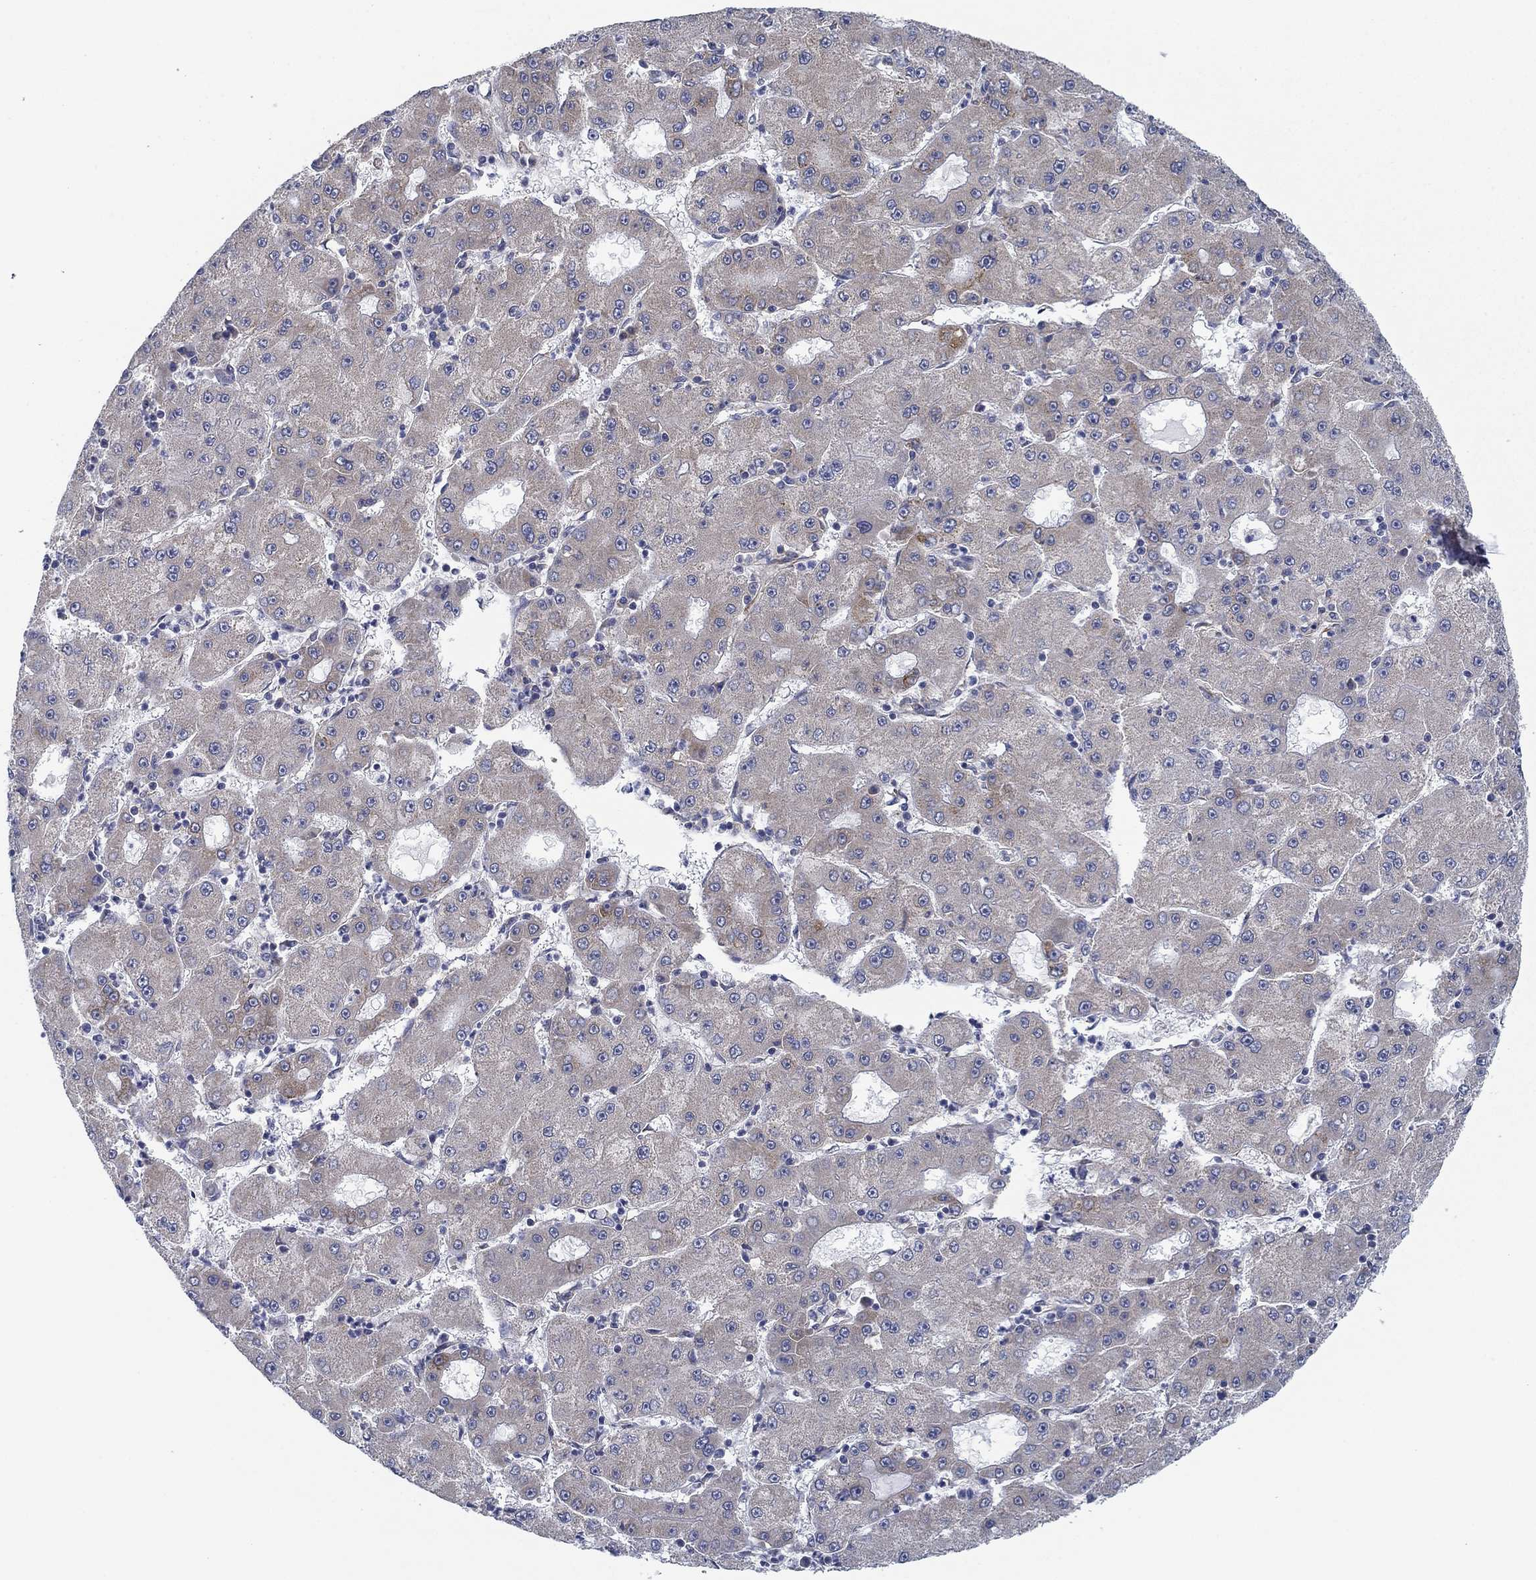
{"staining": {"intensity": "negative", "quantity": "none", "location": "none"}, "tissue": "liver cancer", "cell_type": "Tumor cells", "image_type": "cancer", "snomed": [{"axis": "morphology", "description": "Carcinoma, Hepatocellular, NOS"}, {"axis": "topography", "description": "Liver"}], "caption": "IHC of liver cancer reveals no staining in tumor cells.", "gene": "FXR1", "patient": {"sex": "male", "age": 73}}